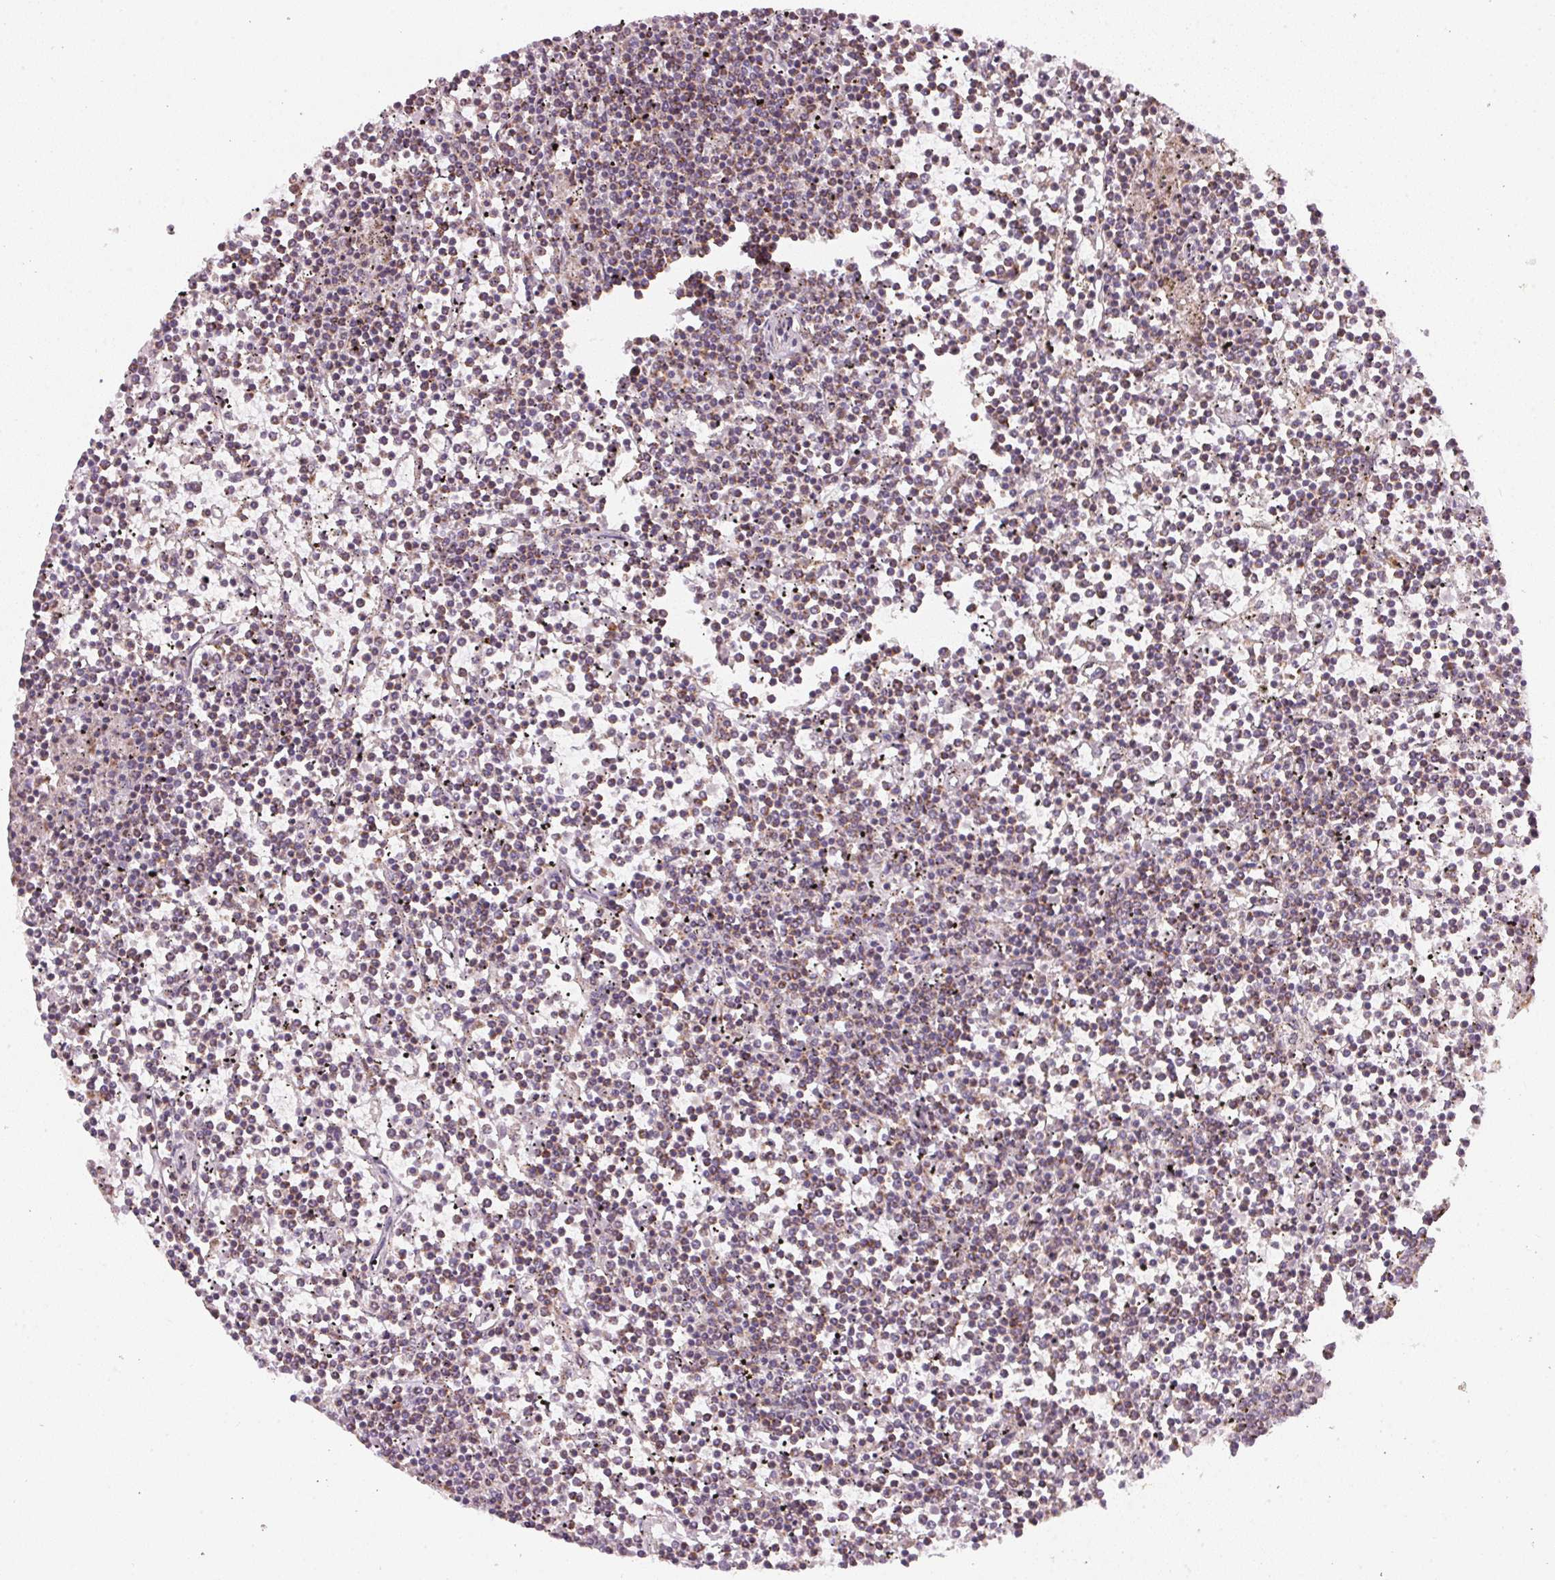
{"staining": {"intensity": "weak", "quantity": "25%-75%", "location": "cytoplasmic/membranous"}, "tissue": "lymphoma", "cell_type": "Tumor cells", "image_type": "cancer", "snomed": [{"axis": "morphology", "description": "Malignant lymphoma, non-Hodgkin's type, Low grade"}, {"axis": "topography", "description": "Spleen"}], "caption": "Immunohistochemical staining of malignant lymphoma, non-Hodgkin's type (low-grade) demonstrates weak cytoplasmic/membranous protein expression in approximately 25%-75% of tumor cells. (DAB (3,3'-diaminobenzidine) IHC with brightfield microscopy, high magnification).", "gene": "COQ7", "patient": {"sex": "female", "age": 19}}